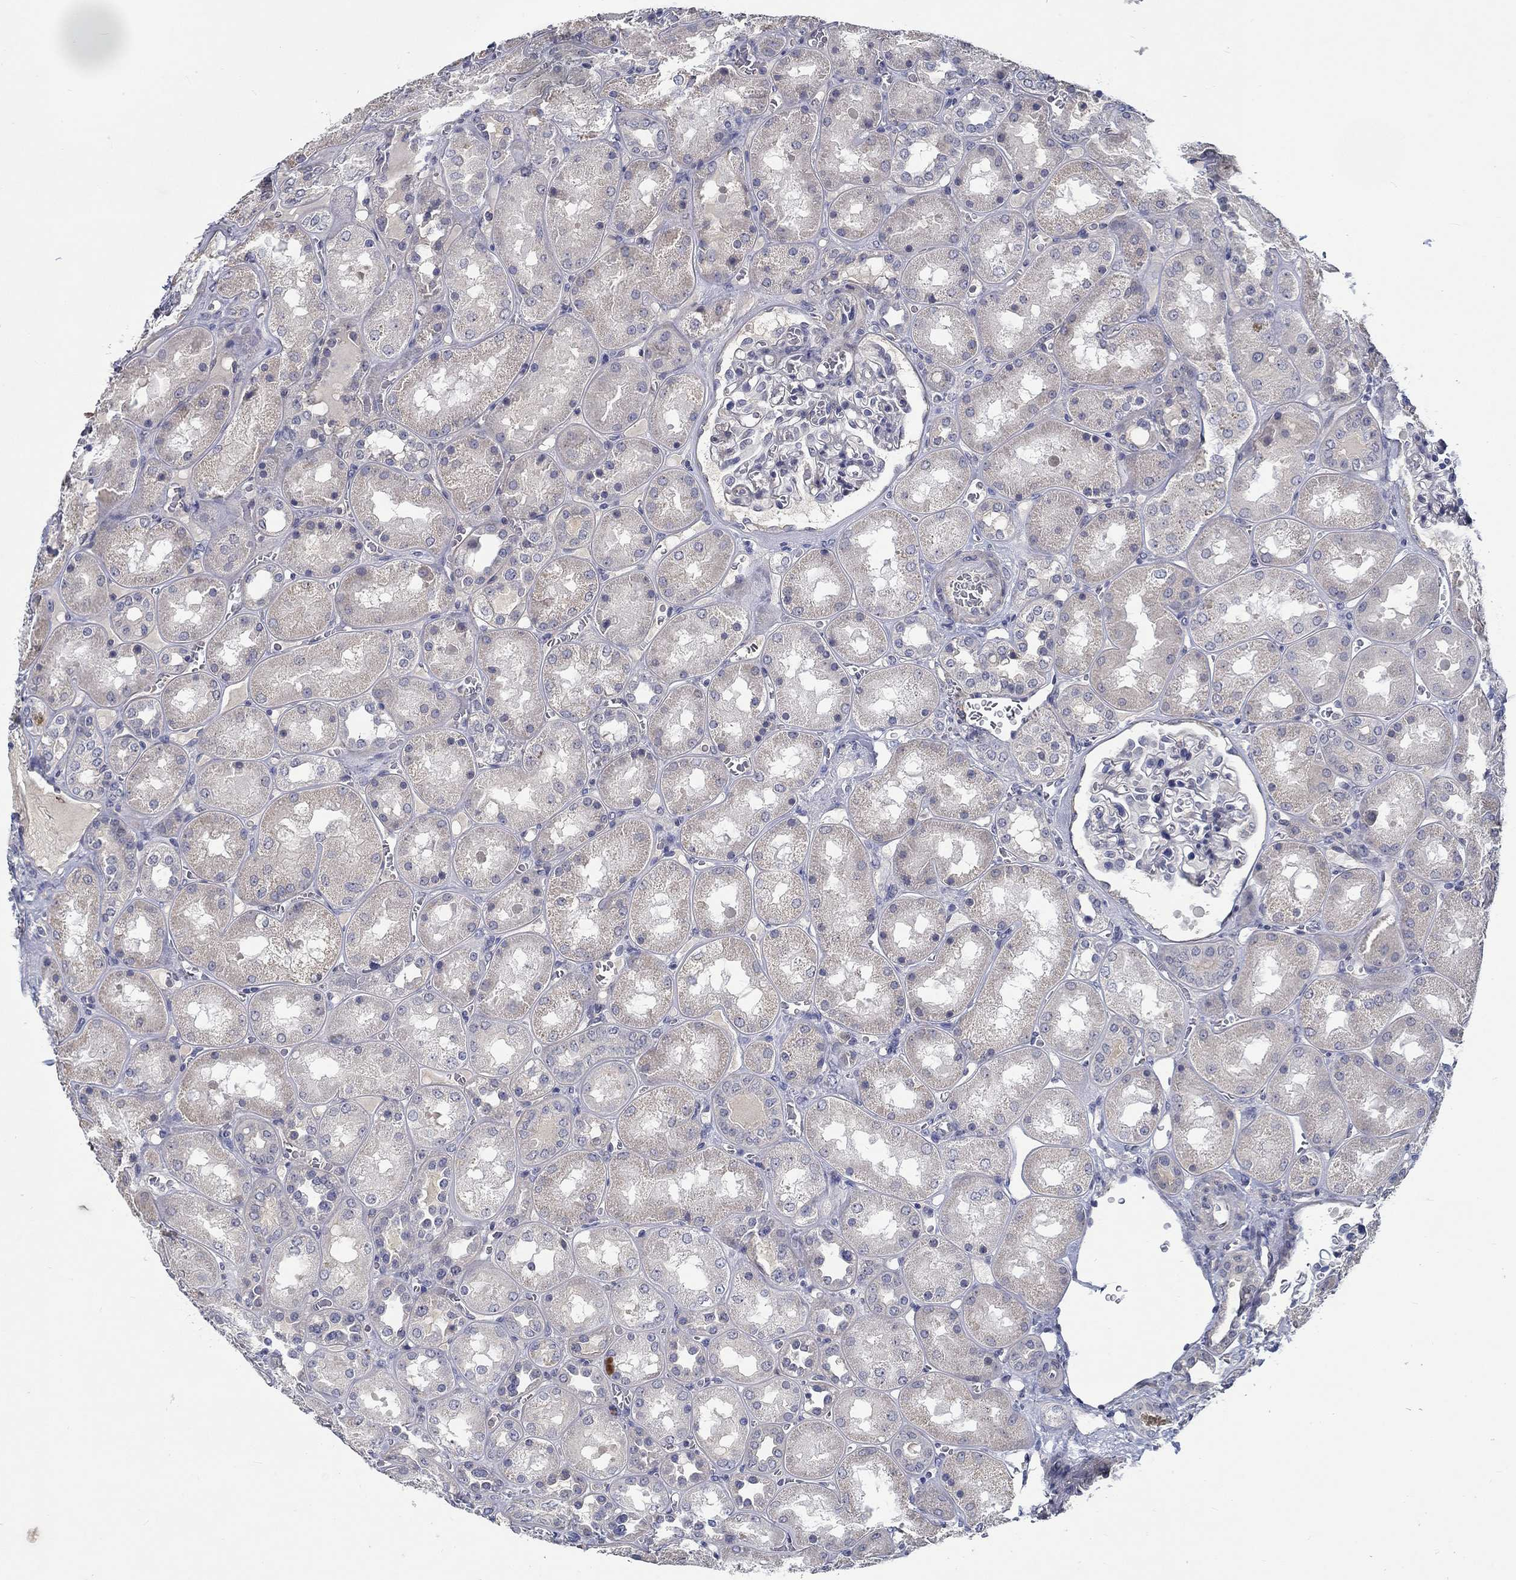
{"staining": {"intensity": "negative", "quantity": "none", "location": "none"}, "tissue": "kidney", "cell_type": "Cells in glomeruli", "image_type": "normal", "snomed": [{"axis": "morphology", "description": "Normal tissue, NOS"}, {"axis": "topography", "description": "Kidney"}], "caption": "Immunohistochemistry (IHC) of benign human kidney exhibits no expression in cells in glomeruli.", "gene": "MYBPC1", "patient": {"sex": "male", "age": 73}}